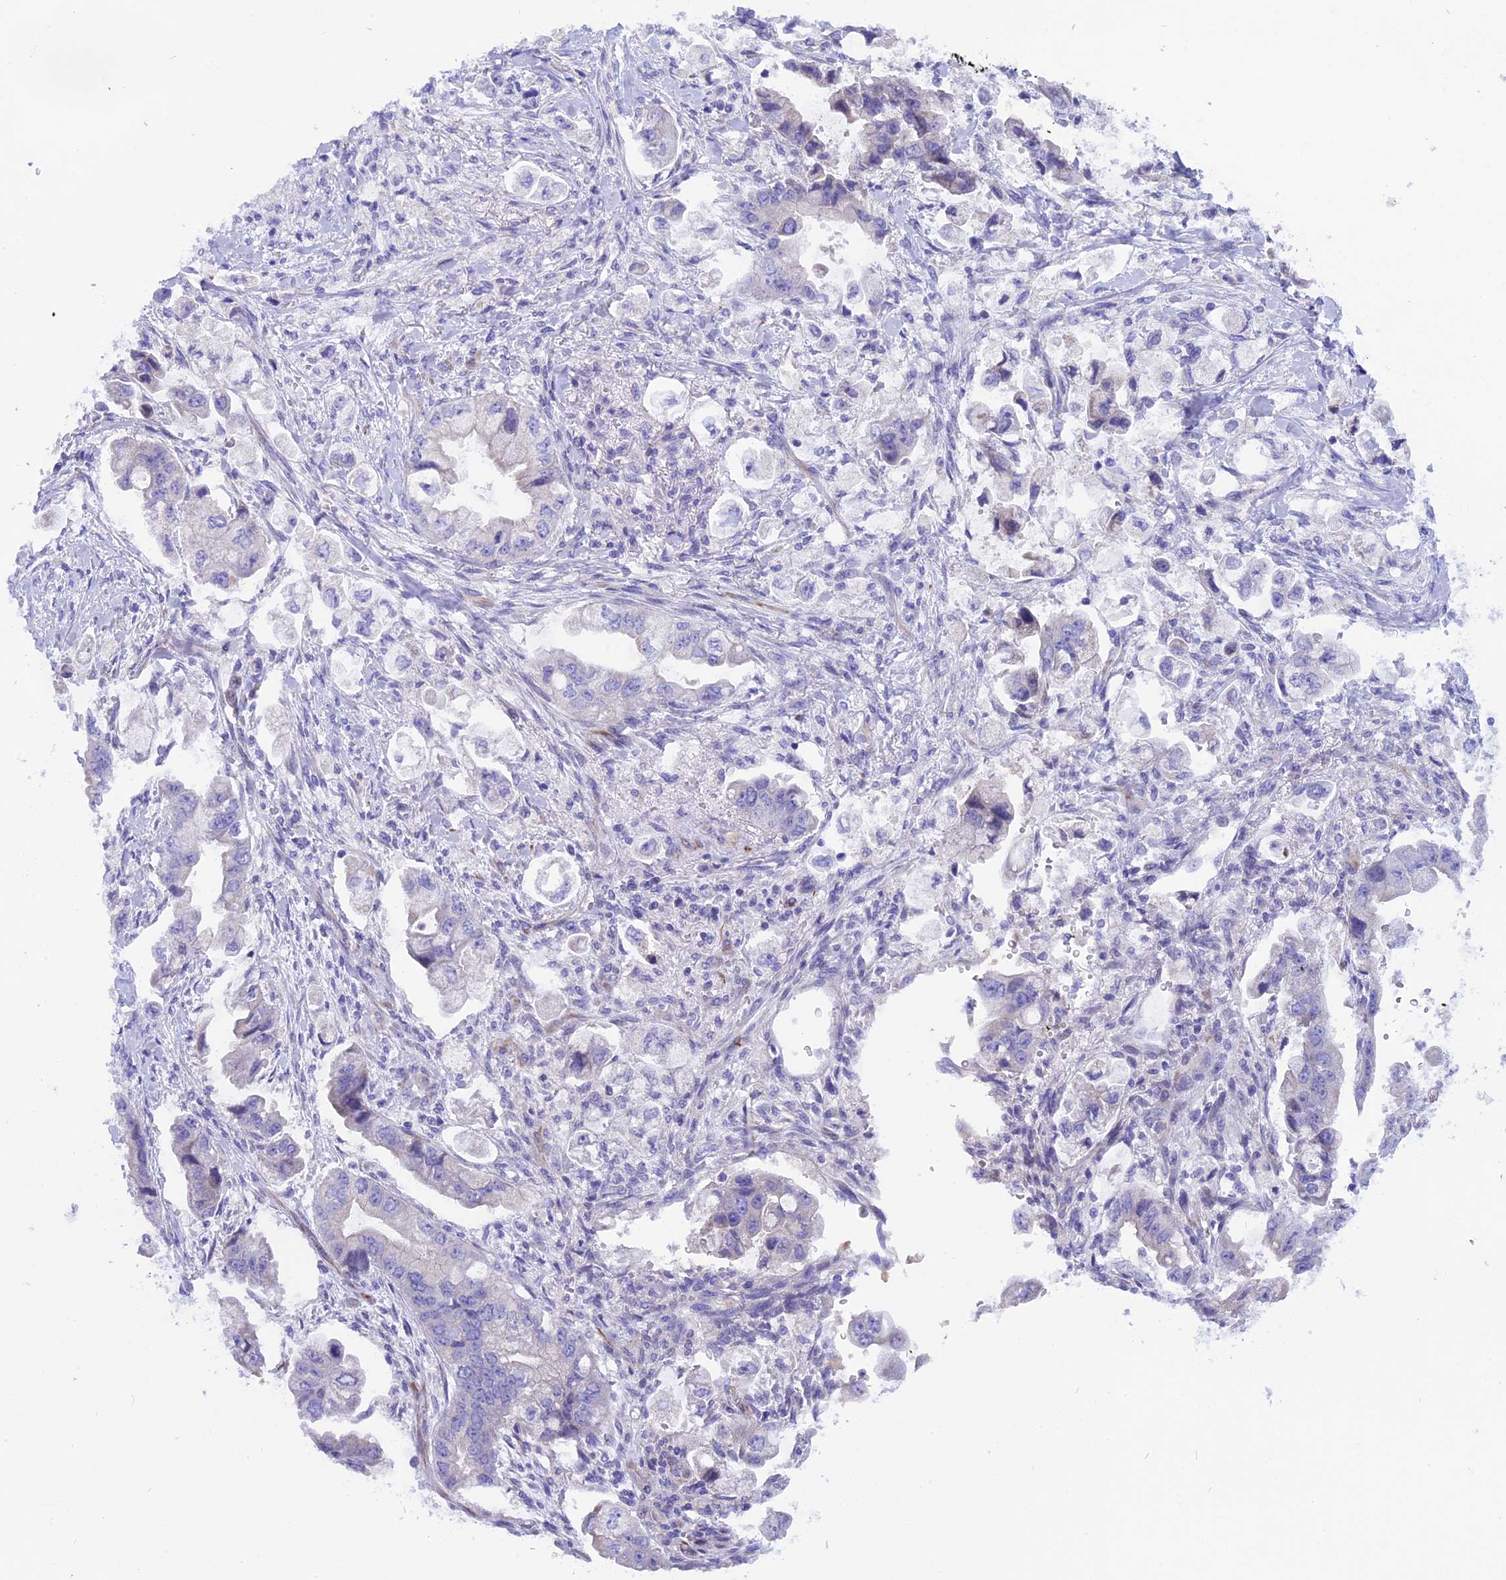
{"staining": {"intensity": "negative", "quantity": "none", "location": "none"}, "tissue": "stomach cancer", "cell_type": "Tumor cells", "image_type": "cancer", "snomed": [{"axis": "morphology", "description": "Adenocarcinoma, NOS"}, {"axis": "topography", "description": "Stomach"}], "caption": "Immunohistochemistry (IHC) photomicrograph of human adenocarcinoma (stomach) stained for a protein (brown), which reveals no positivity in tumor cells.", "gene": "TMEM138", "patient": {"sex": "male", "age": 62}}